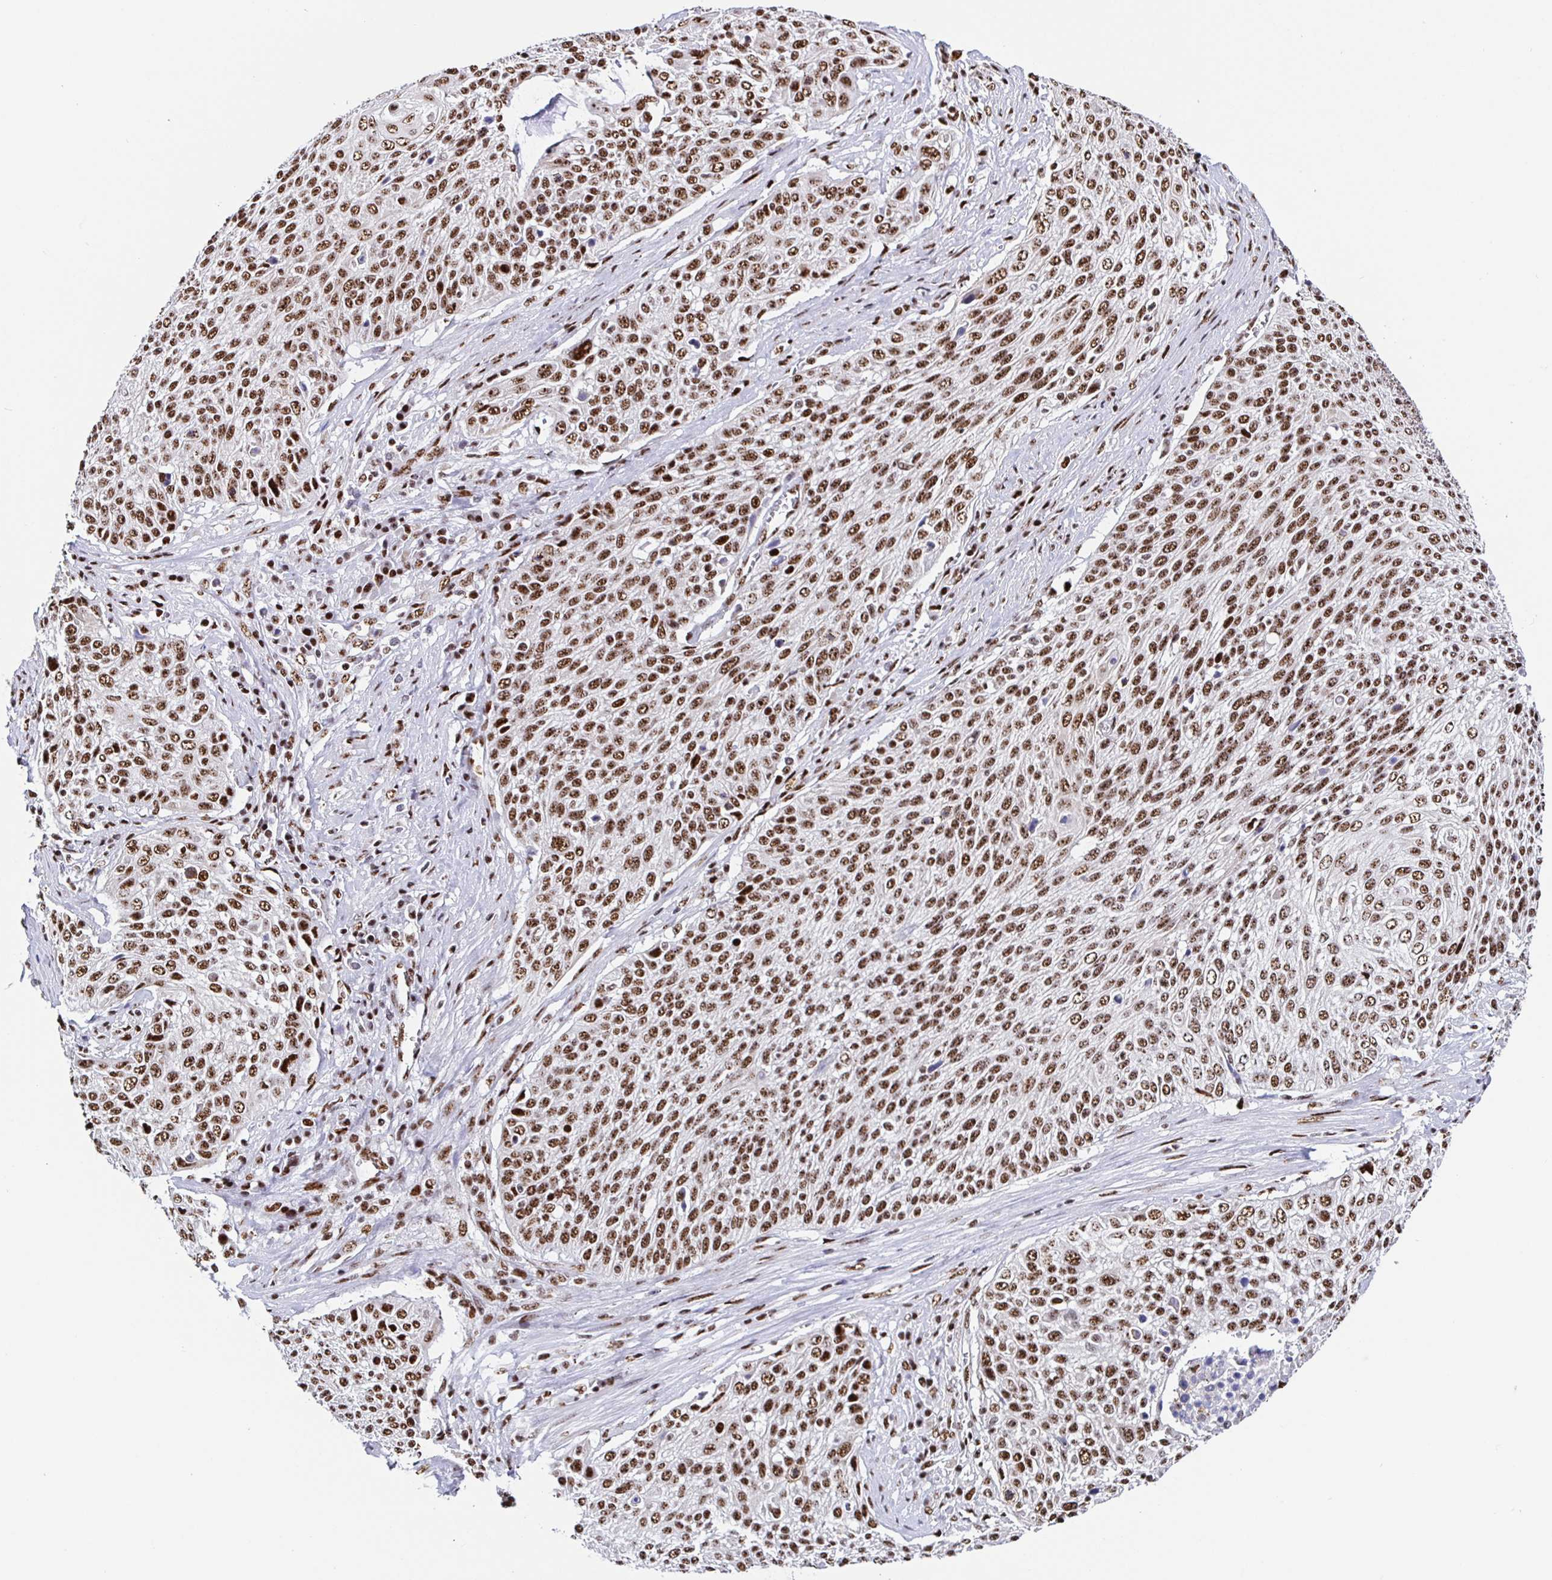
{"staining": {"intensity": "moderate", "quantity": ">75%", "location": "nuclear"}, "tissue": "cervical cancer", "cell_type": "Tumor cells", "image_type": "cancer", "snomed": [{"axis": "morphology", "description": "Squamous cell carcinoma, NOS"}, {"axis": "topography", "description": "Cervix"}], "caption": "Immunohistochemical staining of human cervical cancer (squamous cell carcinoma) displays moderate nuclear protein positivity in about >75% of tumor cells.", "gene": "SETD5", "patient": {"sex": "female", "age": 31}}